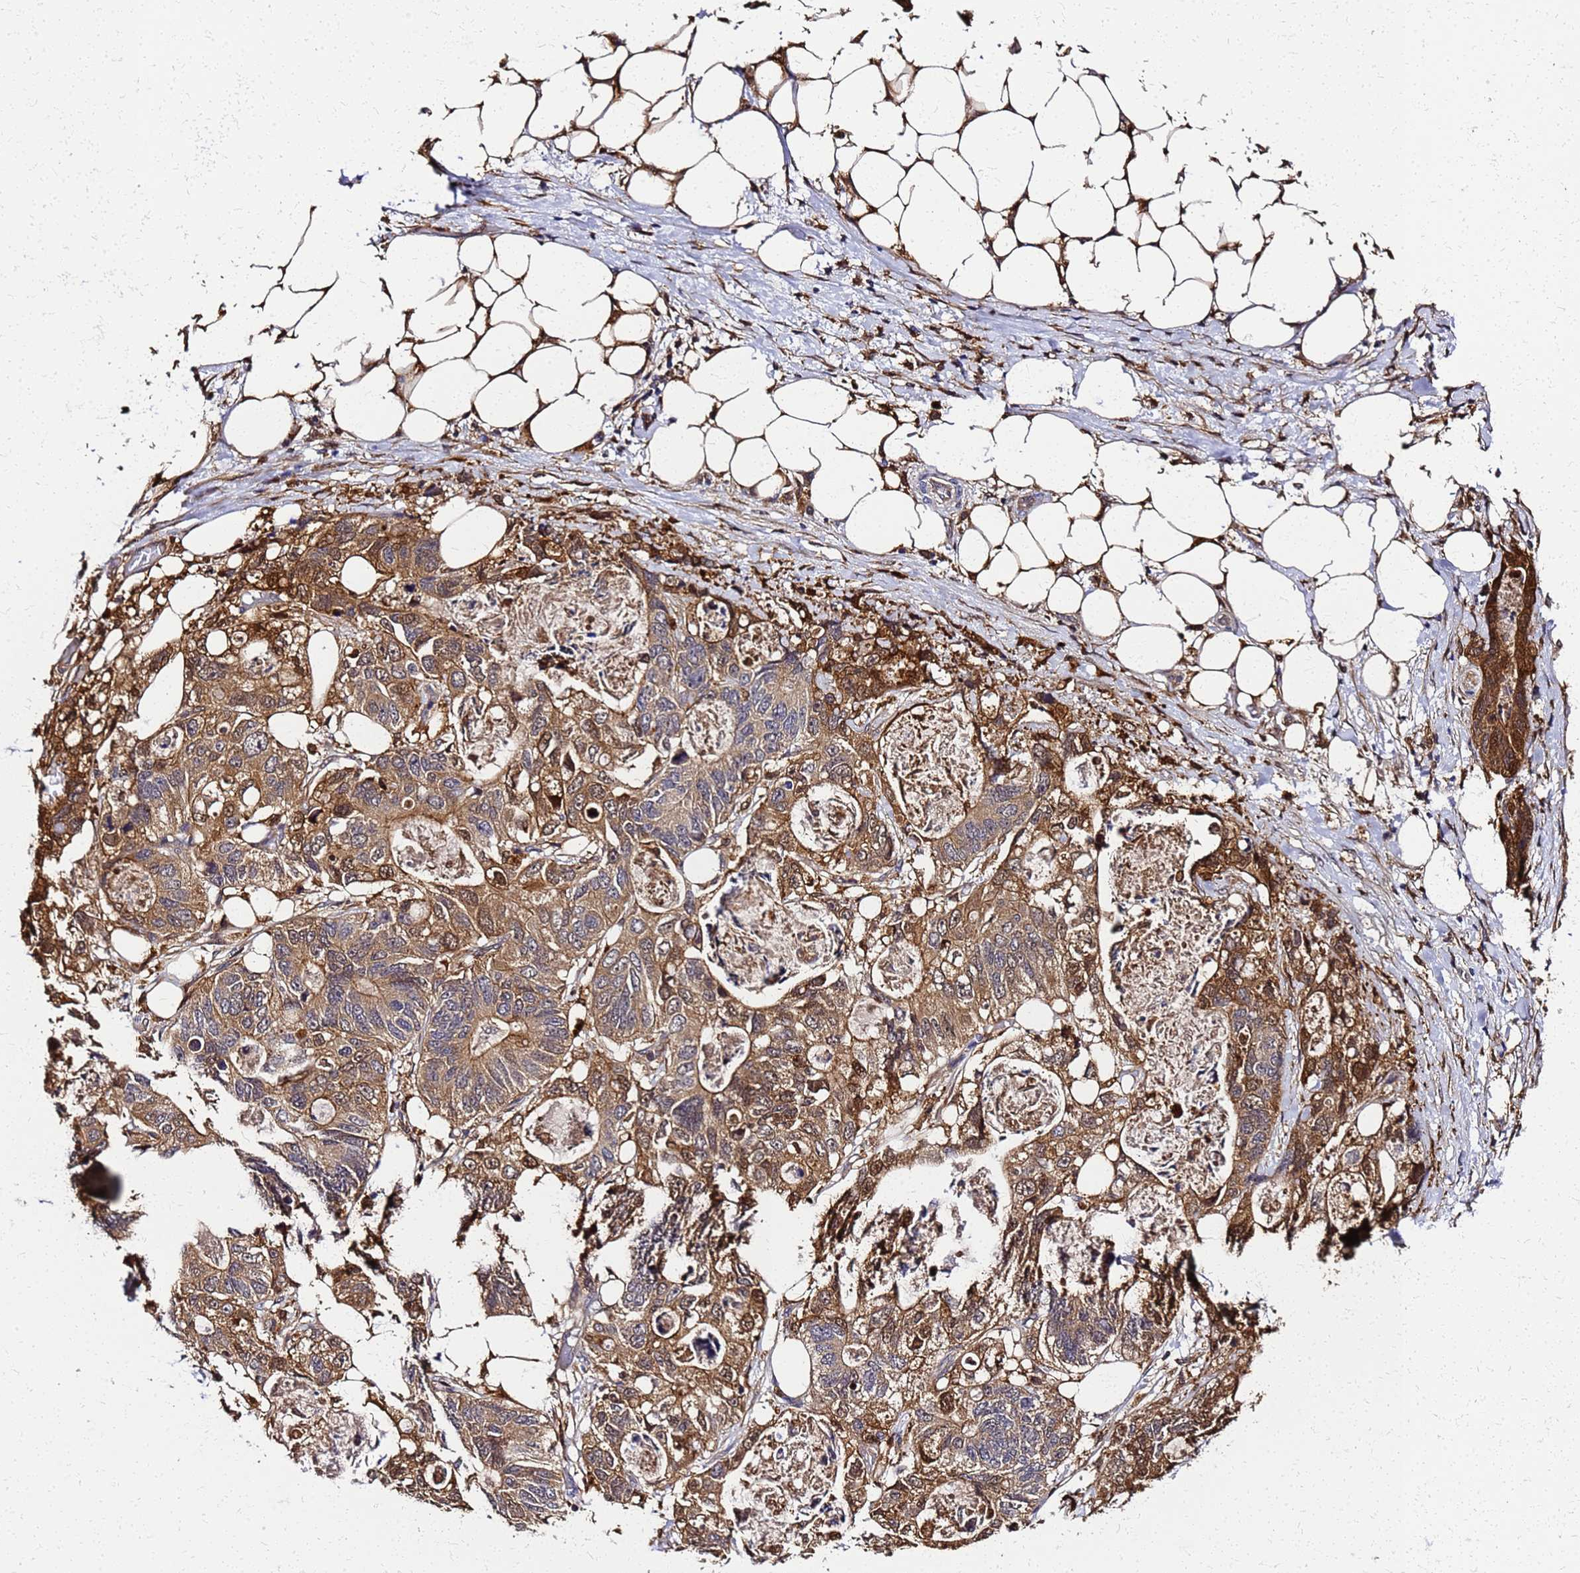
{"staining": {"intensity": "strong", "quantity": "25%-75%", "location": "cytoplasmic/membranous,nuclear"}, "tissue": "stomach cancer", "cell_type": "Tumor cells", "image_type": "cancer", "snomed": [{"axis": "morphology", "description": "Adenocarcinoma, NOS"}, {"axis": "topography", "description": "Stomach"}], "caption": "This is an image of immunohistochemistry (IHC) staining of stomach cancer (adenocarcinoma), which shows strong expression in the cytoplasmic/membranous and nuclear of tumor cells.", "gene": "S100A11", "patient": {"sex": "female", "age": 89}}